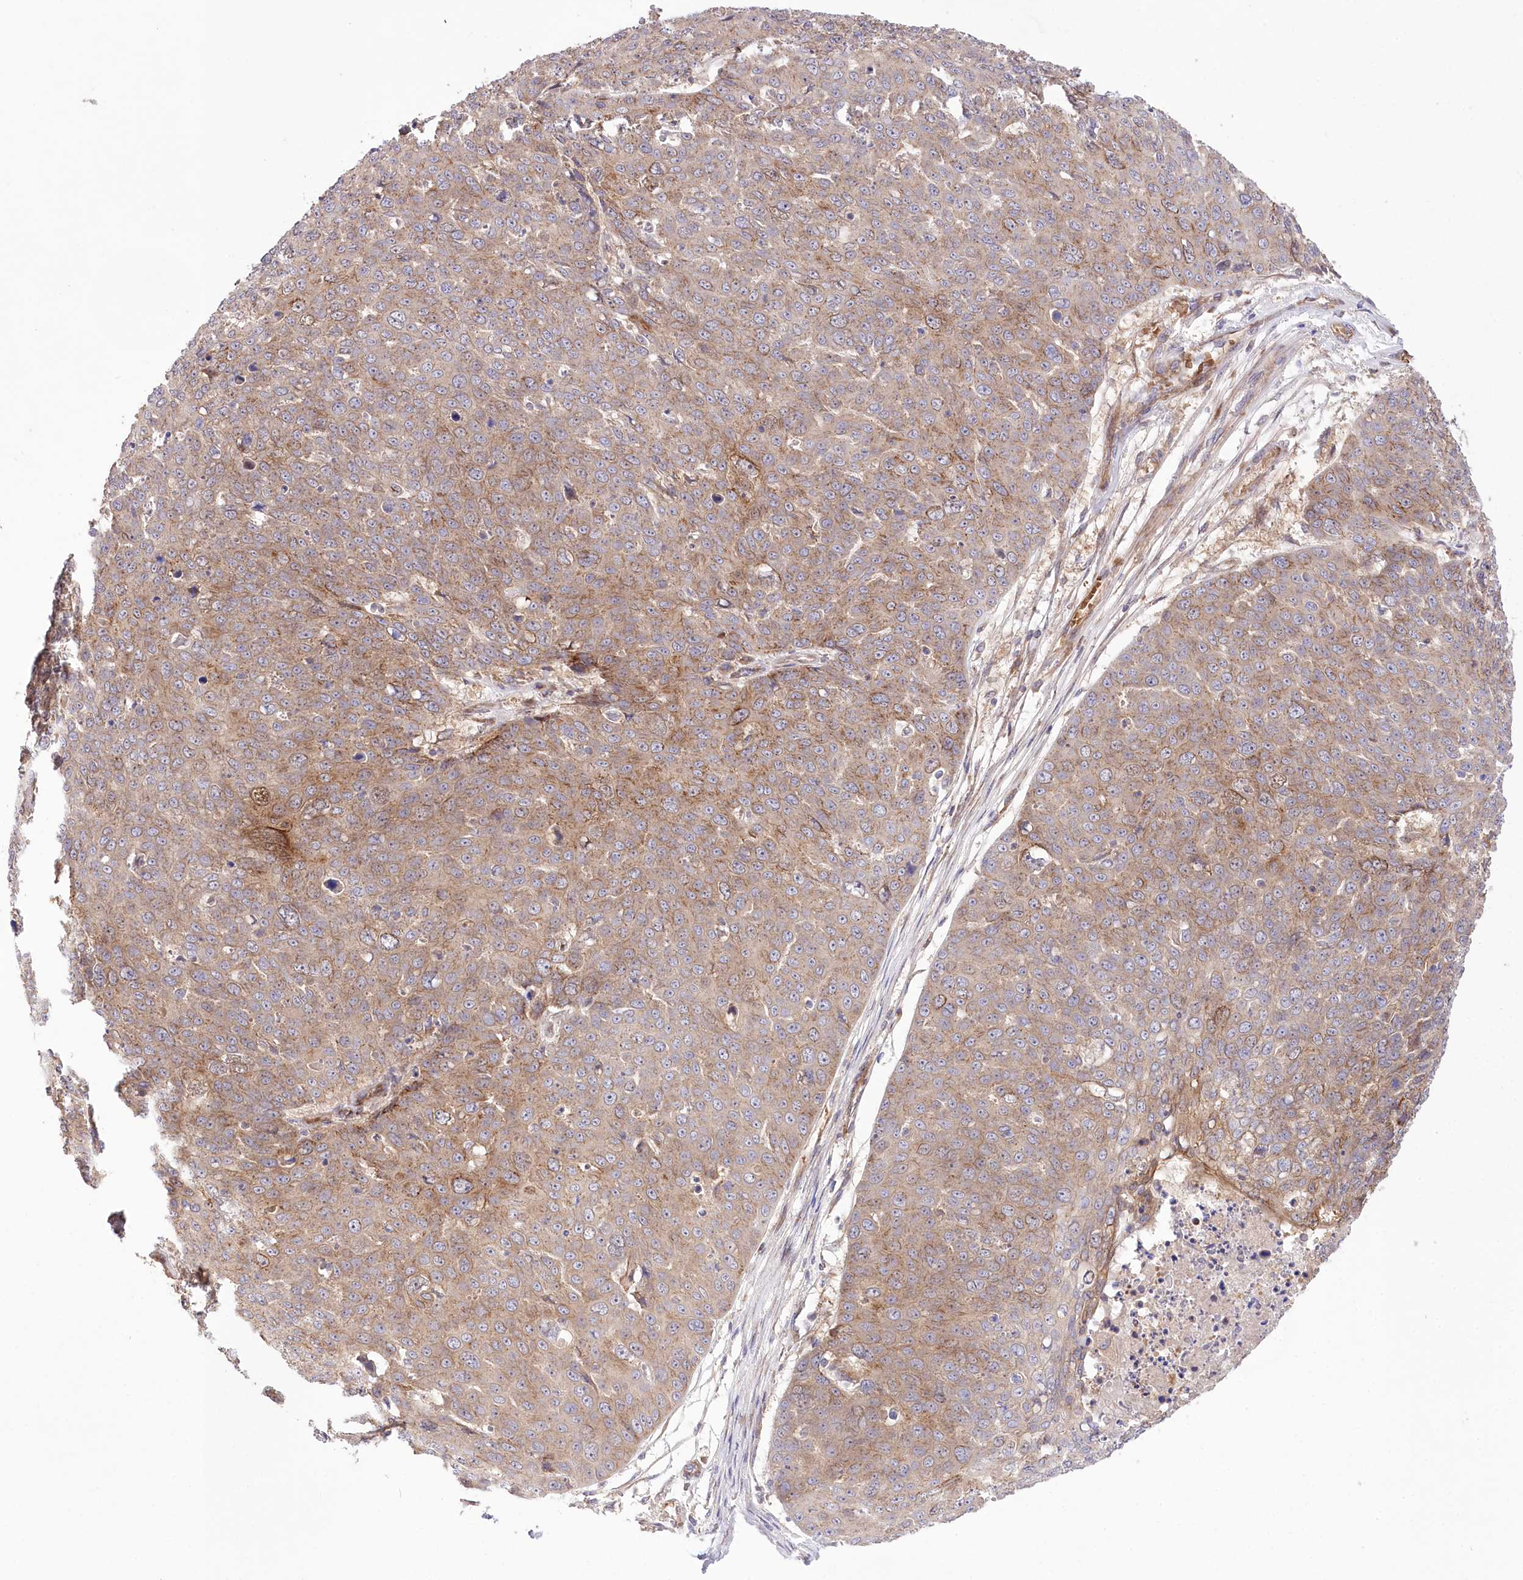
{"staining": {"intensity": "moderate", "quantity": "25%-75%", "location": "cytoplasmic/membranous"}, "tissue": "skin cancer", "cell_type": "Tumor cells", "image_type": "cancer", "snomed": [{"axis": "morphology", "description": "Squamous cell carcinoma, NOS"}, {"axis": "topography", "description": "Skin"}], "caption": "Immunohistochemical staining of skin cancer (squamous cell carcinoma) reveals medium levels of moderate cytoplasmic/membranous protein expression in about 25%-75% of tumor cells.", "gene": "TRUB1", "patient": {"sex": "male", "age": 71}}